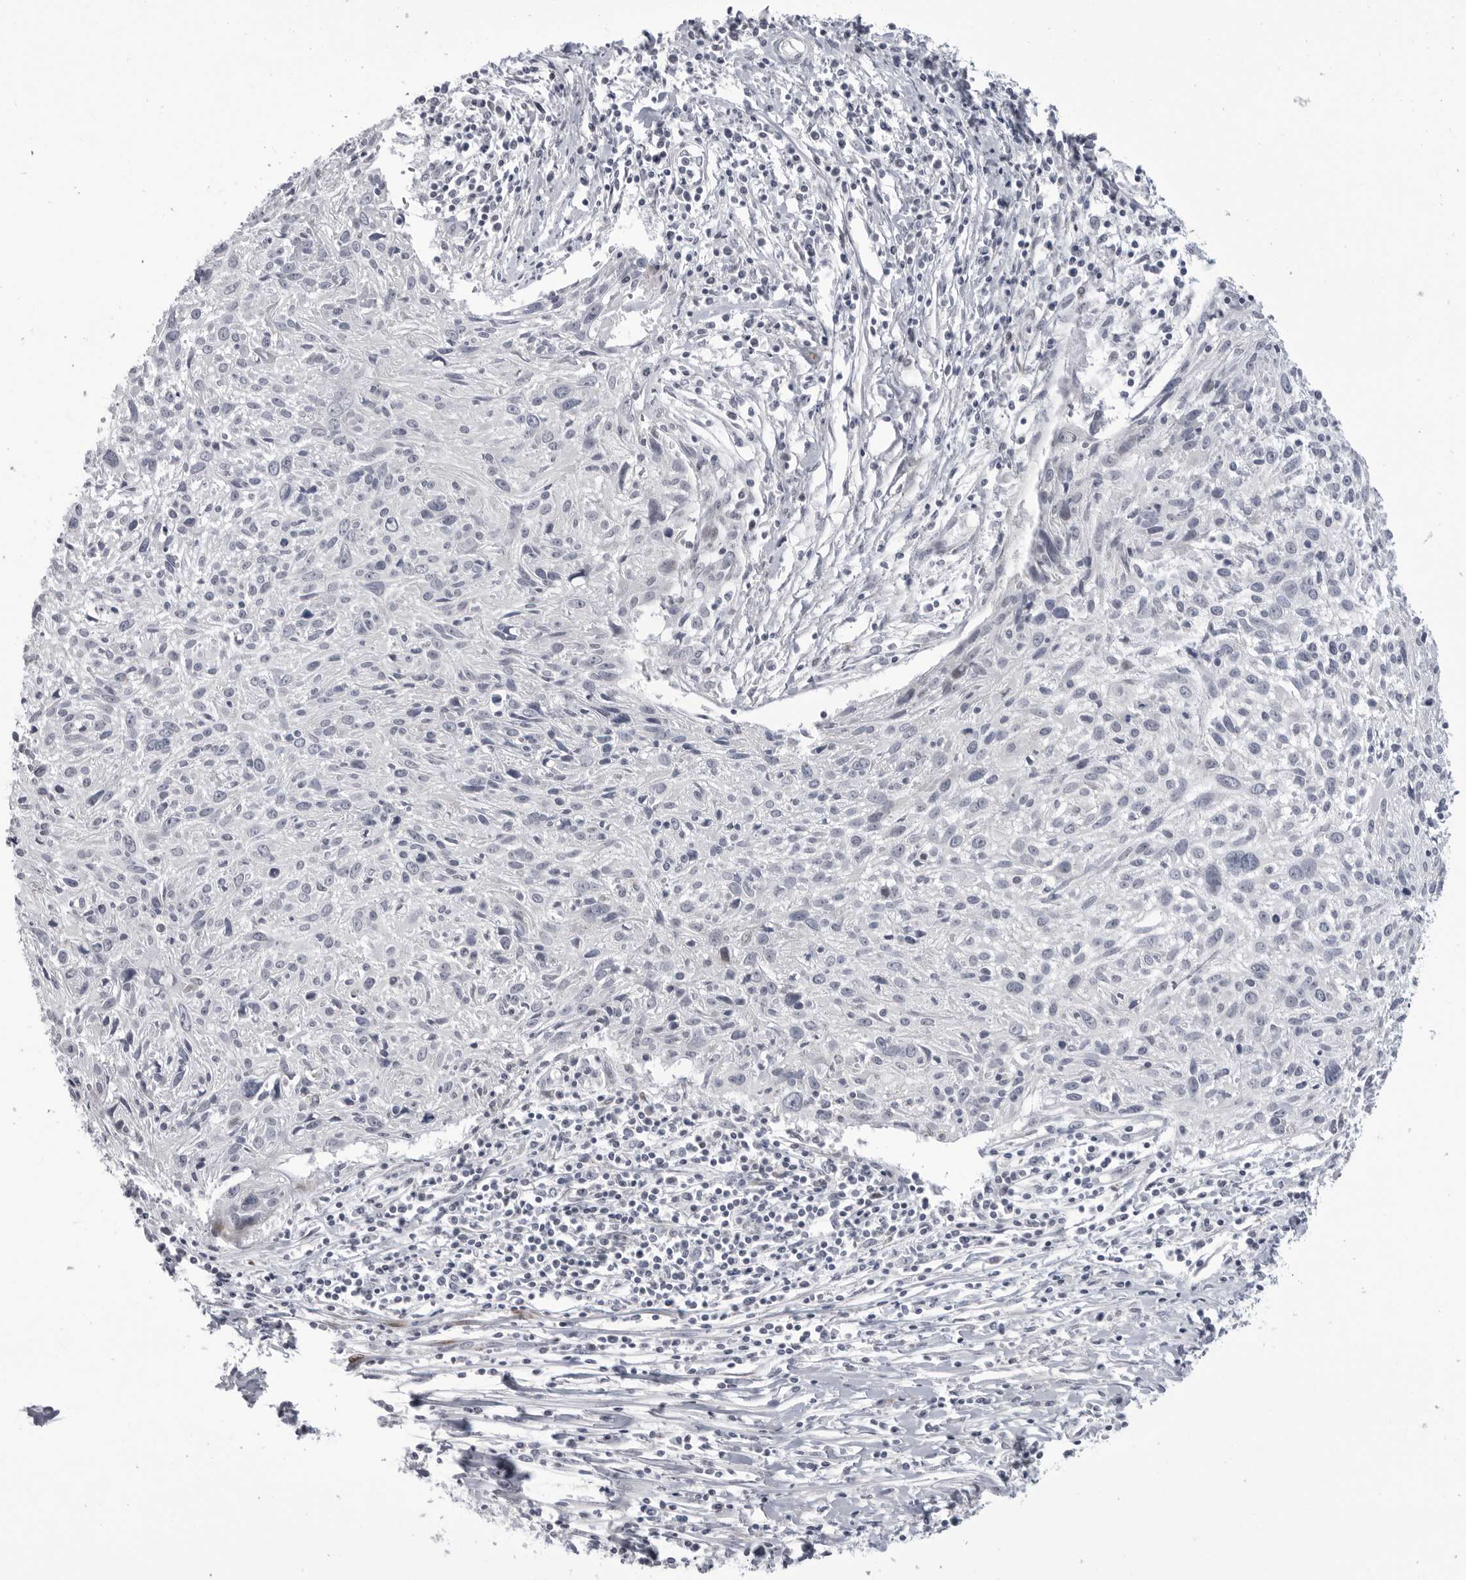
{"staining": {"intensity": "negative", "quantity": "none", "location": "none"}, "tissue": "cervical cancer", "cell_type": "Tumor cells", "image_type": "cancer", "snomed": [{"axis": "morphology", "description": "Squamous cell carcinoma, NOS"}, {"axis": "topography", "description": "Cervix"}], "caption": "There is no significant staining in tumor cells of cervical cancer. (DAB (3,3'-diaminobenzidine) immunohistochemistry, high magnification).", "gene": "ADAMTS5", "patient": {"sex": "female", "age": 51}}